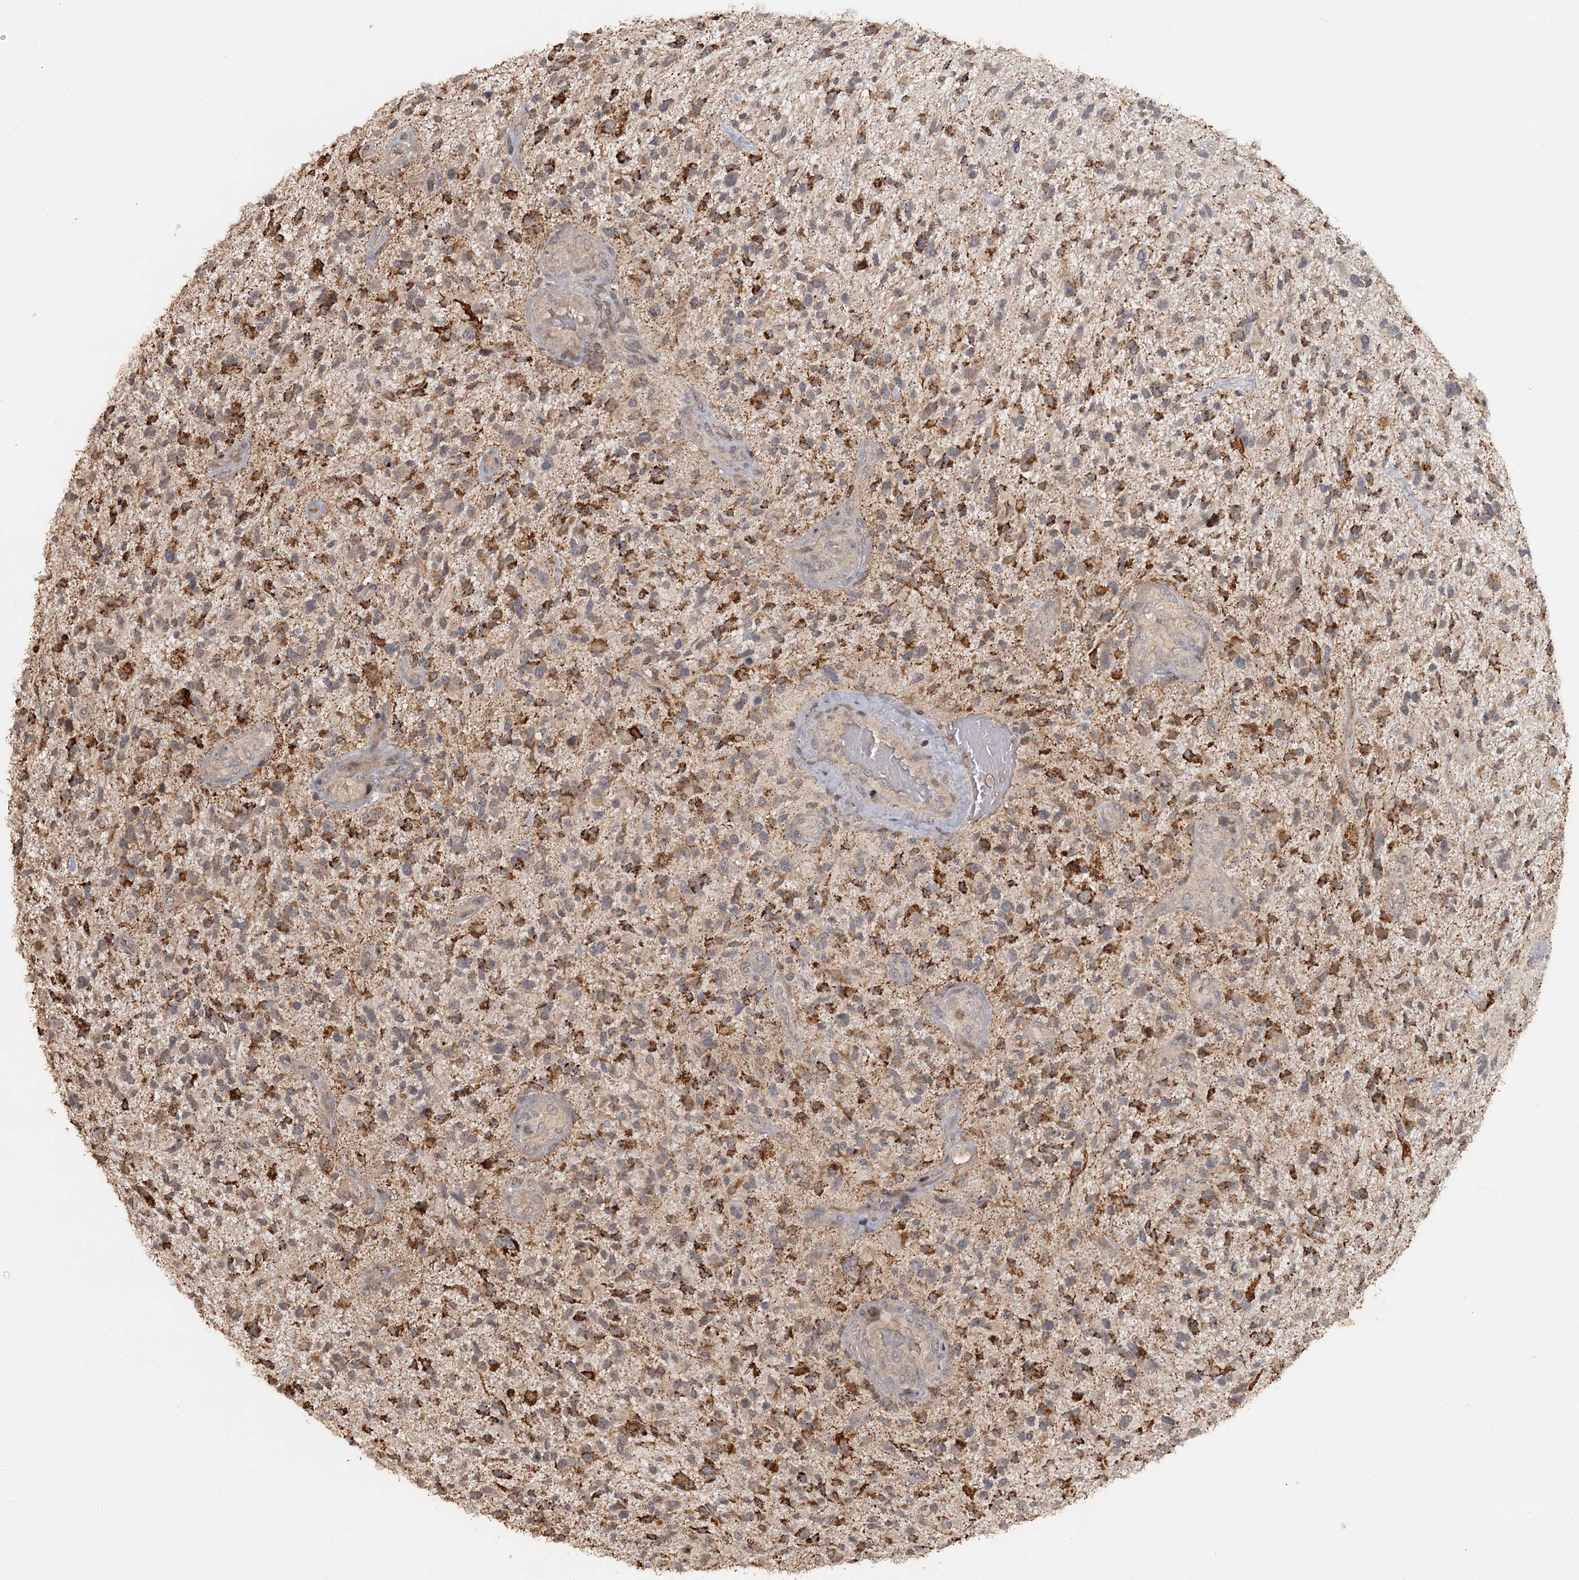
{"staining": {"intensity": "strong", "quantity": "25%-75%", "location": "cytoplasmic/membranous"}, "tissue": "glioma", "cell_type": "Tumor cells", "image_type": "cancer", "snomed": [{"axis": "morphology", "description": "Glioma, malignant, High grade"}, {"axis": "topography", "description": "Brain"}], "caption": "High-power microscopy captured an immunohistochemistry (IHC) micrograph of malignant glioma (high-grade), revealing strong cytoplasmic/membranous staining in about 25%-75% of tumor cells. Immunohistochemistry stains the protein in brown and the nuclei are stained blue.", "gene": "FAXC", "patient": {"sex": "male", "age": 47}}